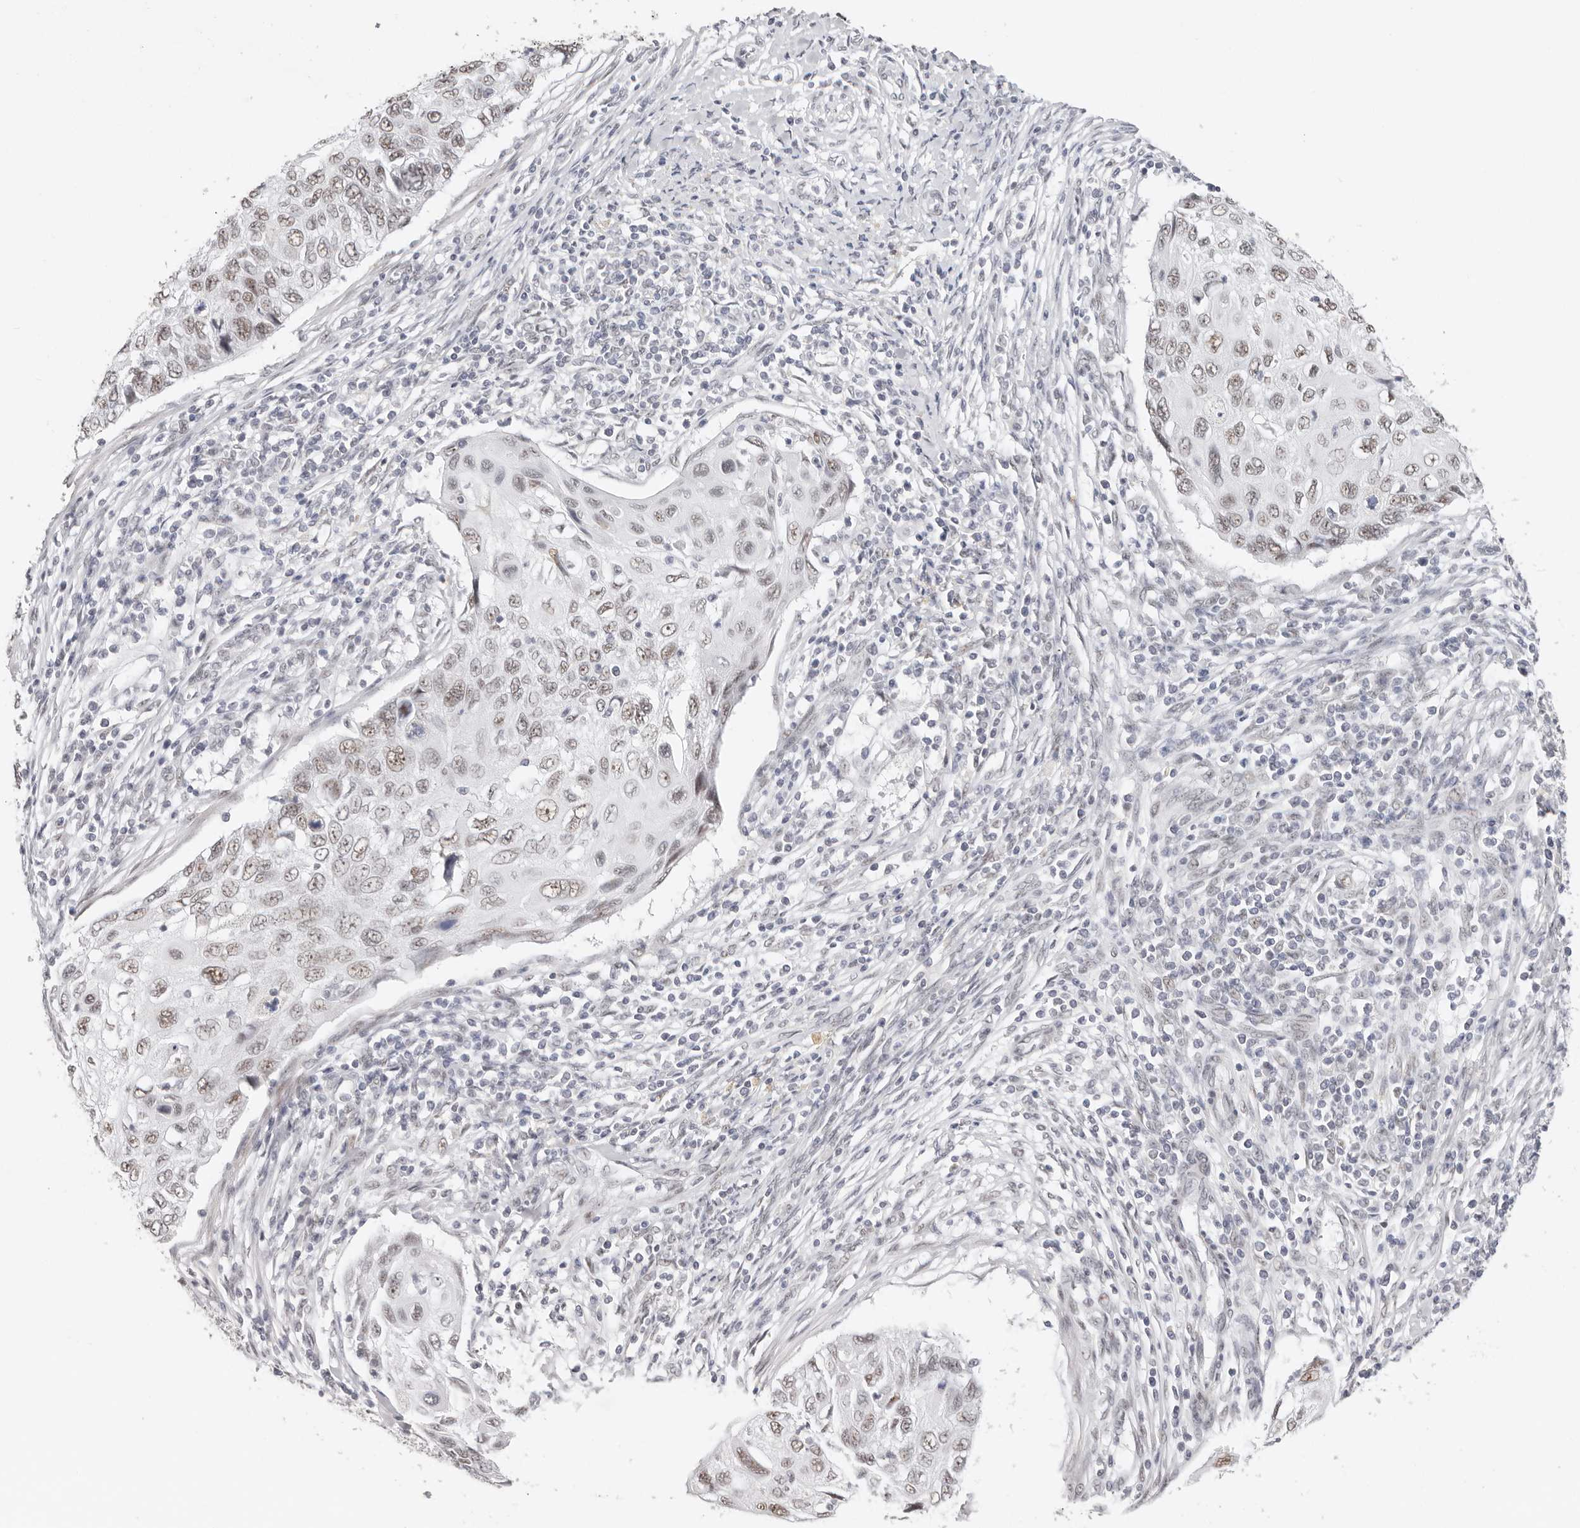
{"staining": {"intensity": "weak", "quantity": ">75%", "location": "nuclear"}, "tissue": "cervical cancer", "cell_type": "Tumor cells", "image_type": "cancer", "snomed": [{"axis": "morphology", "description": "Squamous cell carcinoma, NOS"}, {"axis": "topography", "description": "Cervix"}], "caption": "Squamous cell carcinoma (cervical) stained for a protein (brown) exhibits weak nuclear positive staining in about >75% of tumor cells.", "gene": "LARP7", "patient": {"sex": "female", "age": 70}}